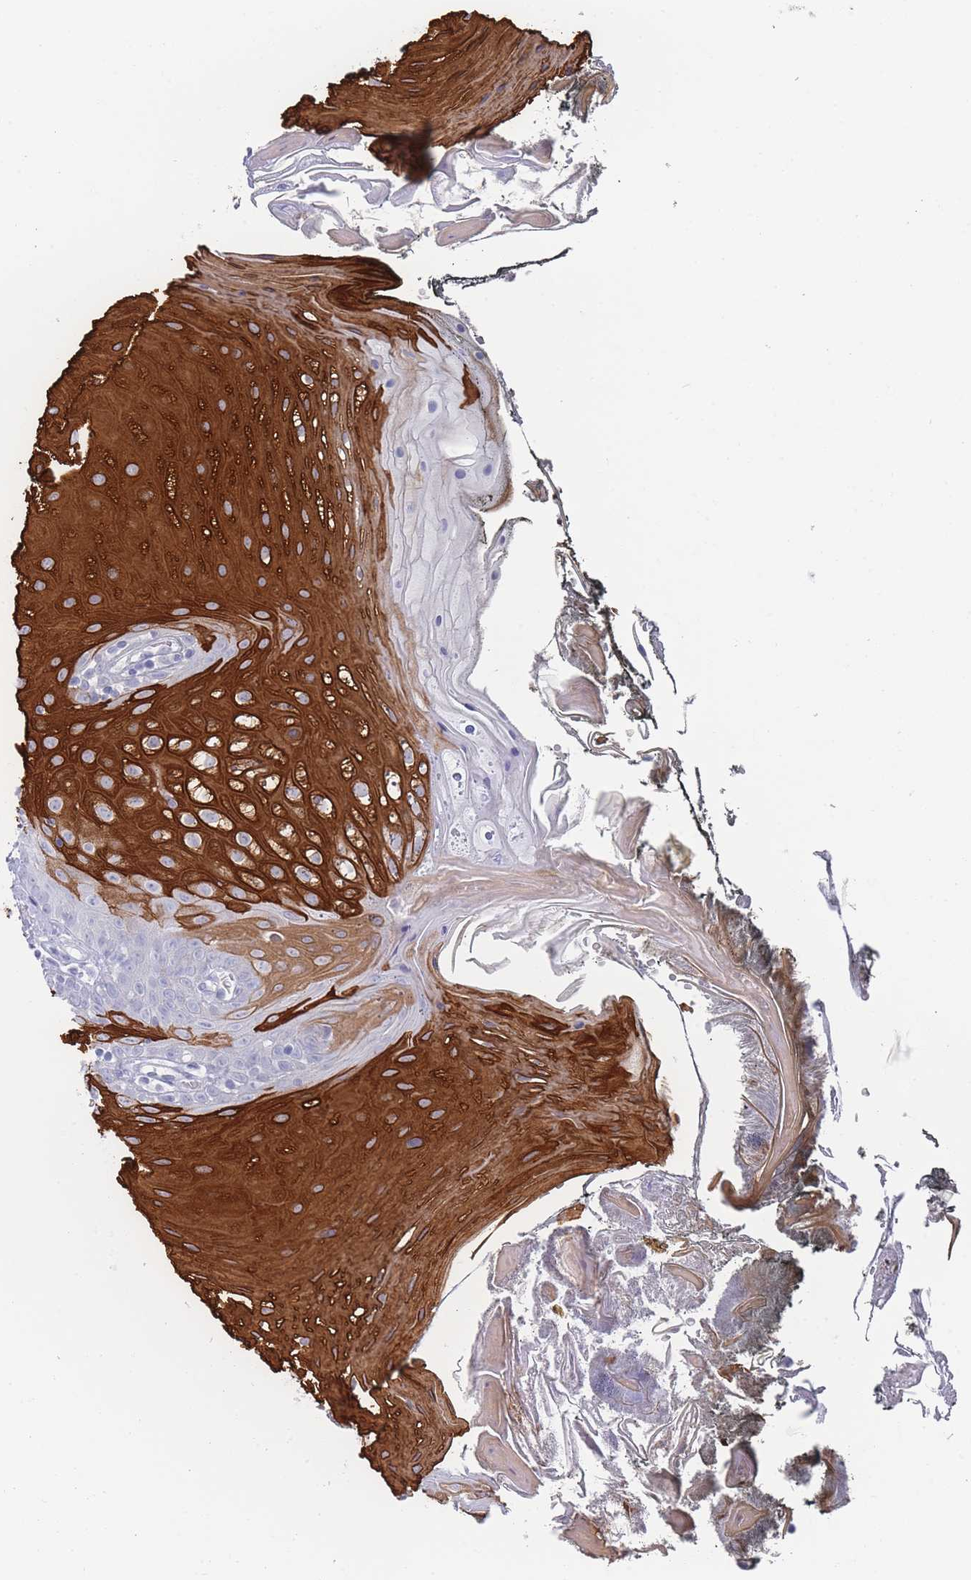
{"staining": {"intensity": "strong", "quantity": "25%-75%", "location": "cytoplasmic/membranous"}, "tissue": "oral mucosa", "cell_type": "Squamous epithelial cells", "image_type": "normal", "snomed": [{"axis": "morphology", "description": "Normal tissue, NOS"}, {"axis": "morphology", "description": "Squamous cell carcinoma, NOS"}, {"axis": "topography", "description": "Oral tissue"}, {"axis": "topography", "description": "Head-Neck"}], "caption": "A brown stain labels strong cytoplasmic/membranous positivity of a protein in squamous epithelial cells of normal oral mucosa. The protein is shown in brown color, while the nuclei are stained blue.", "gene": "RAB2B", "patient": {"sex": "female", "age": 81}}